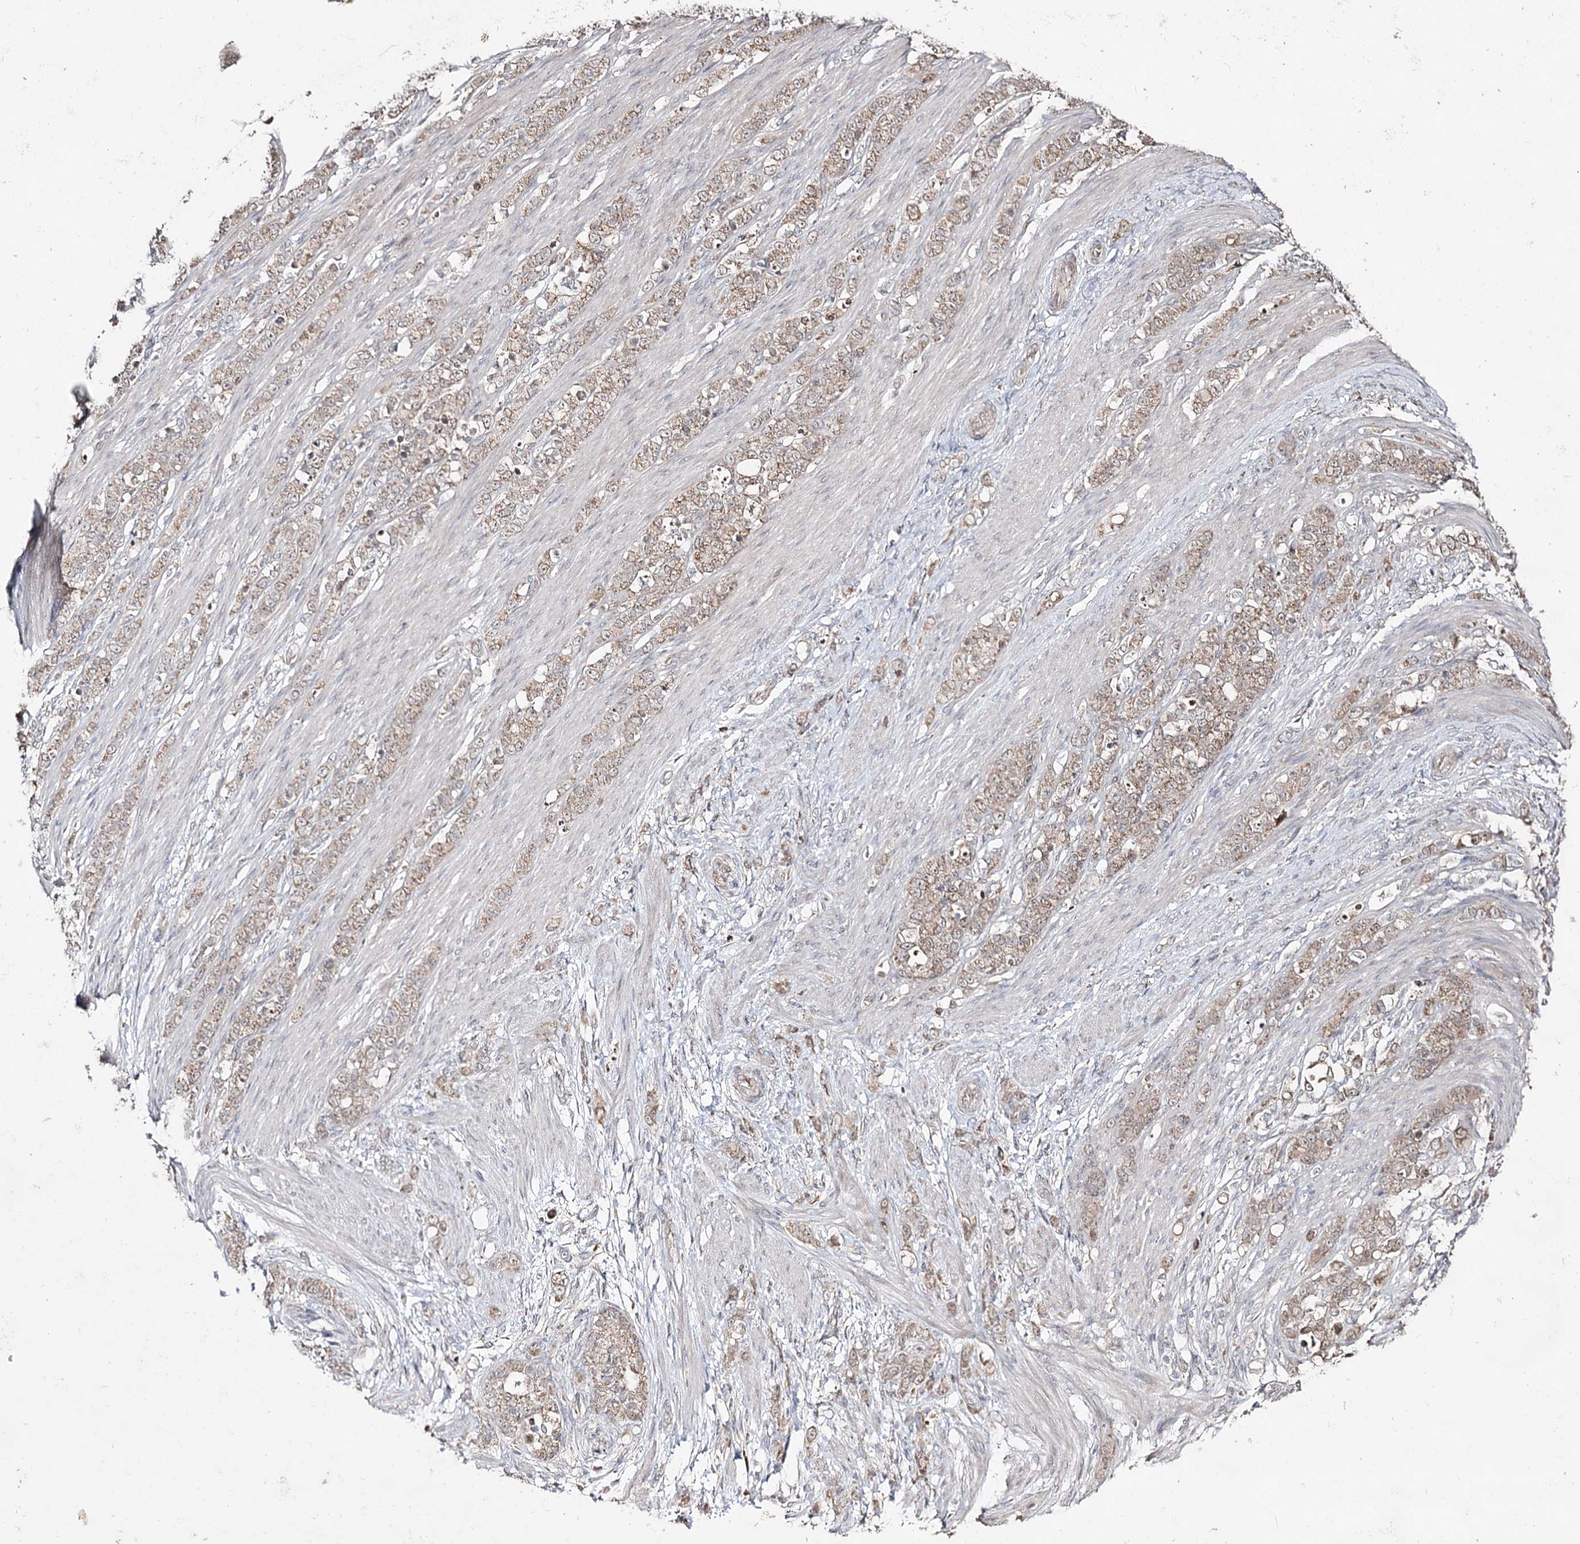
{"staining": {"intensity": "weak", "quantity": ">75%", "location": "cytoplasmic/membranous"}, "tissue": "stomach cancer", "cell_type": "Tumor cells", "image_type": "cancer", "snomed": [{"axis": "morphology", "description": "Adenocarcinoma, NOS"}, {"axis": "topography", "description": "Stomach"}], "caption": "This histopathology image reveals IHC staining of adenocarcinoma (stomach), with low weak cytoplasmic/membranous positivity in approximately >75% of tumor cells.", "gene": "ACTR6", "patient": {"sex": "female", "age": 79}}